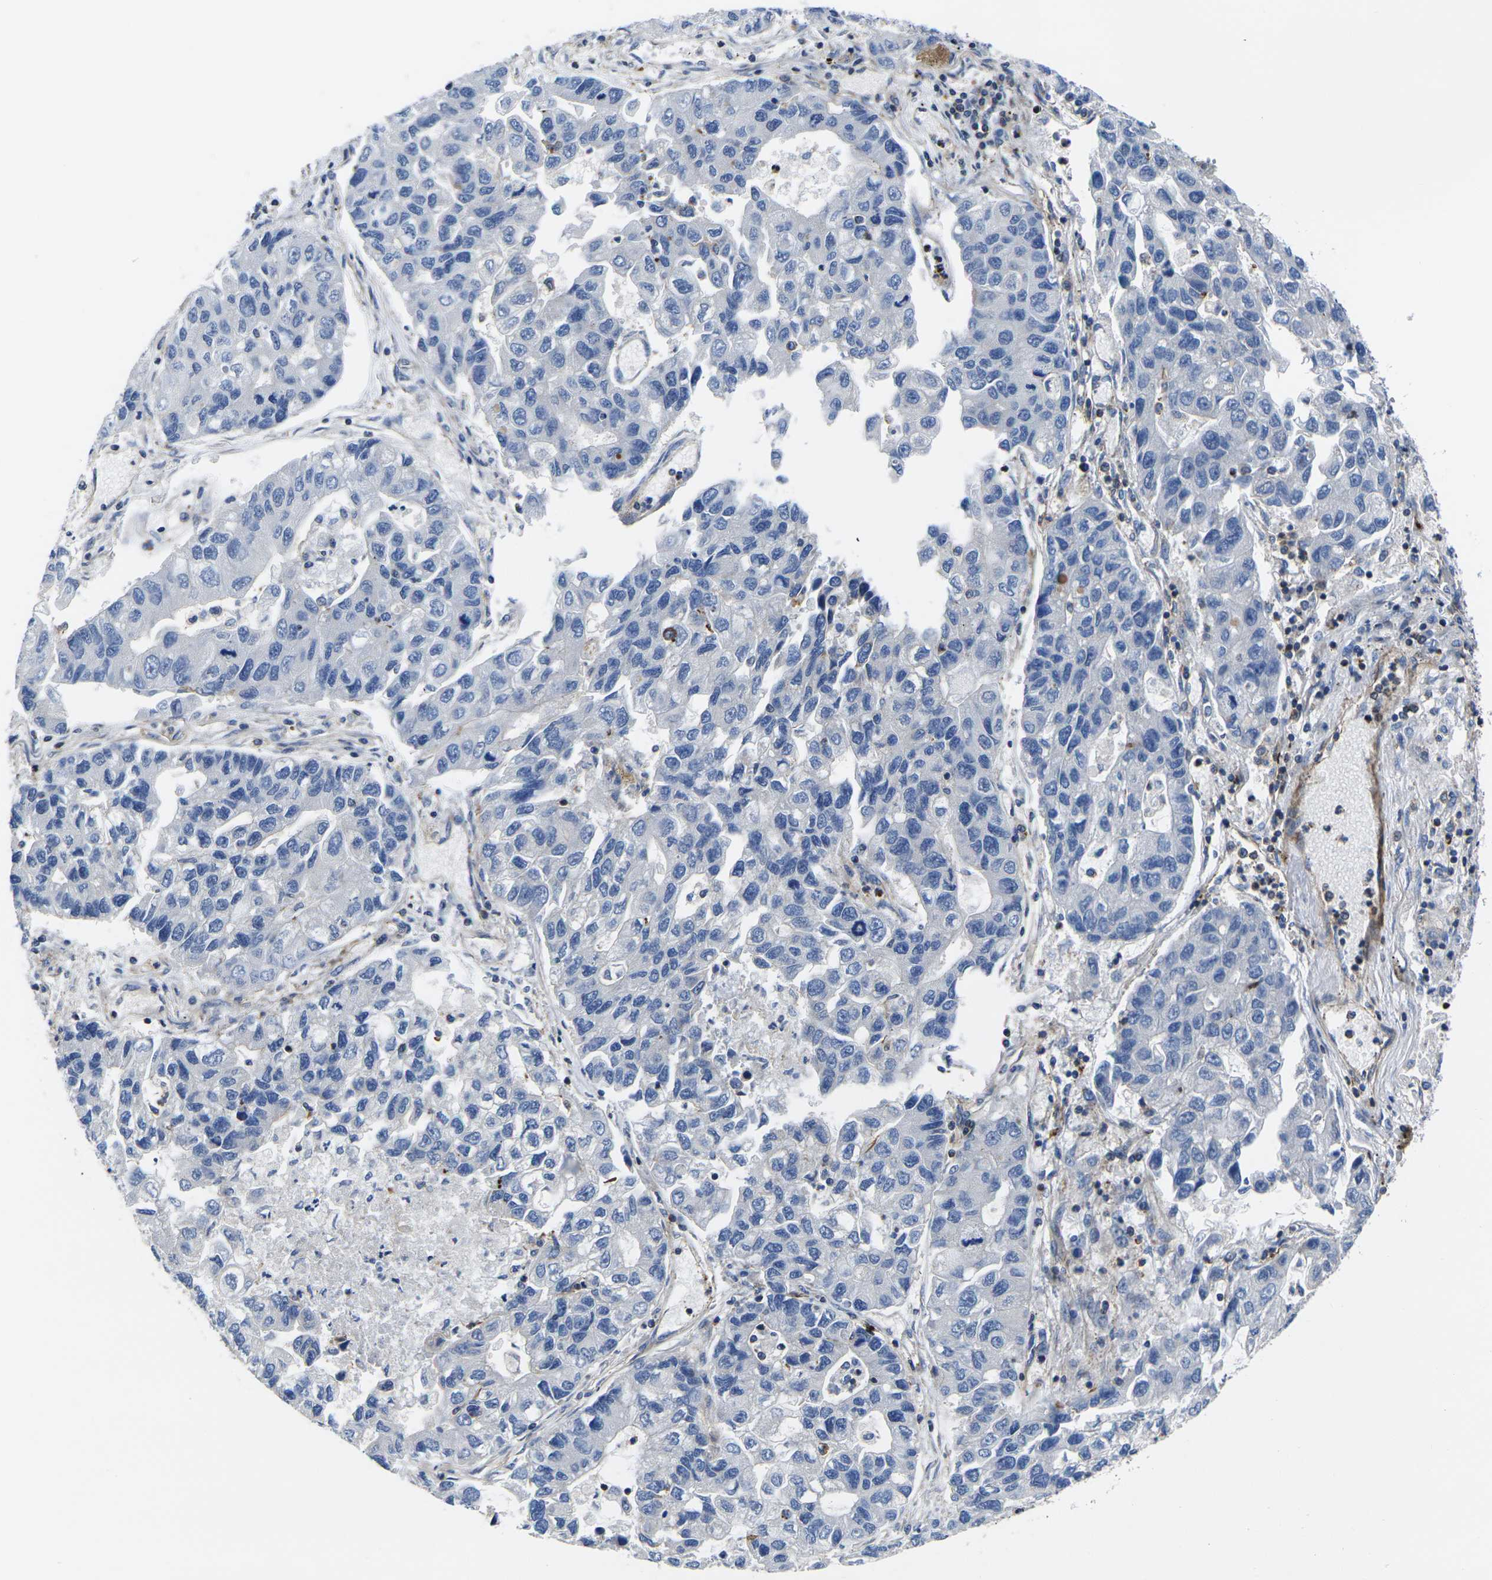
{"staining": {"intensity": "negative", "quantity": "none", "location": "none"}, "tissue": "lung cancer", "cell_type": "Tumor cells", "image_type": "cancer", "snomed": [{"axis": "morphology", "description": "Adenocarcinoma, NOS"}, {"axis": "topography", "description": "Lung"}], "caption": "IHC of lung cancer (adenocarcinoma) reveals no staining in tumor cells.", "gene": "GPR4", "patient": {"sex": "female", "age": 51}}